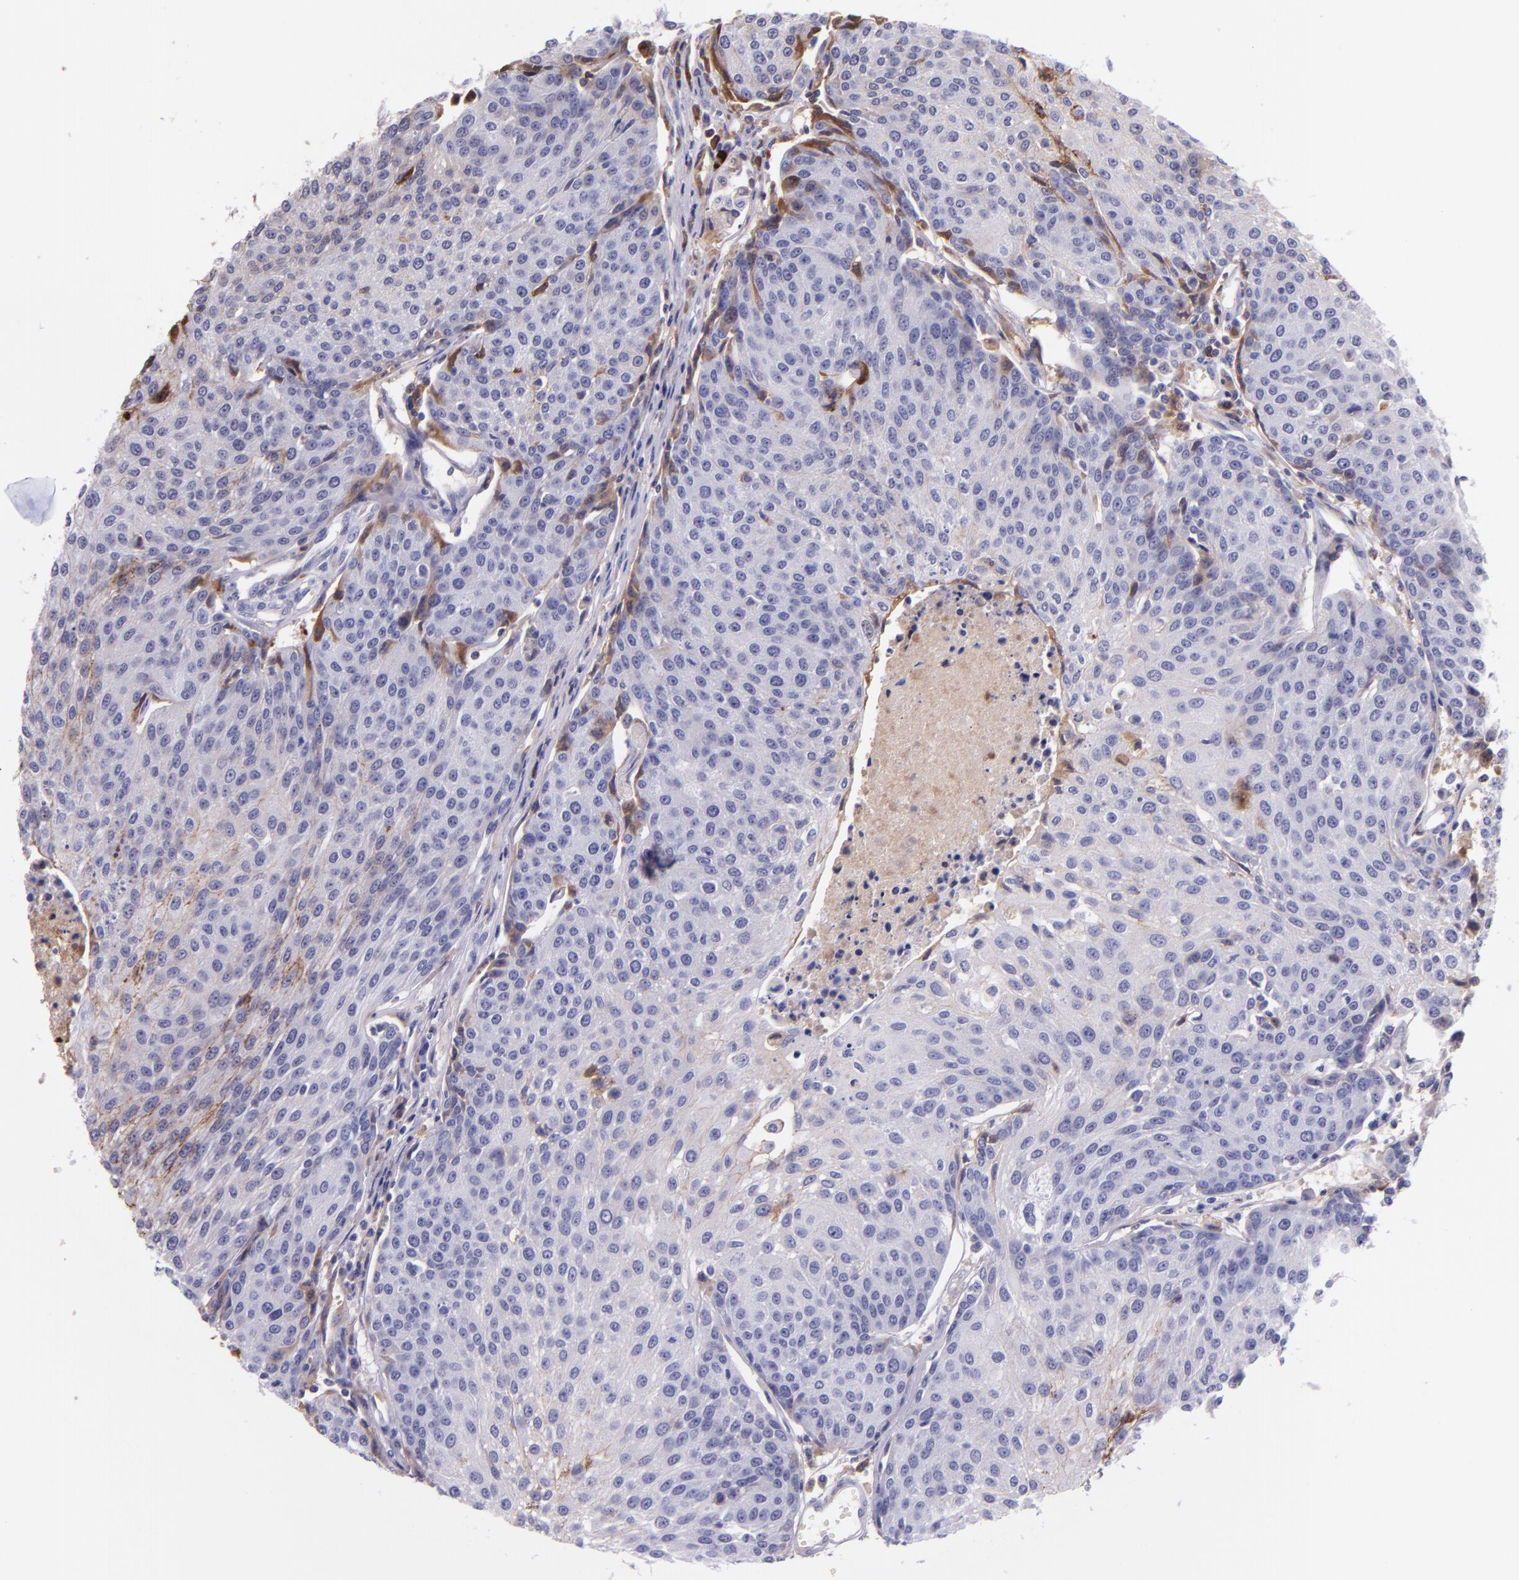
{"staining": {"intensity": "negative", "quantity": "none", "location": "none"}, "tissue": "urothelial cancer", "cell_type": "Tumor cells", "image_type": "cancer", "snomed": [{"axis": "morphology", "description": "Urothelial carcinoma, High grade"}, {"axis": "topography", "description": "Urinary bladder"}], "caption": "Immunohistochemistry (IHC) of urothelial carcinoma (high-grade) shows no positivity in tumor cells.", "gene": "KNG1", "patient": {"sex": "female", "age": 85}}